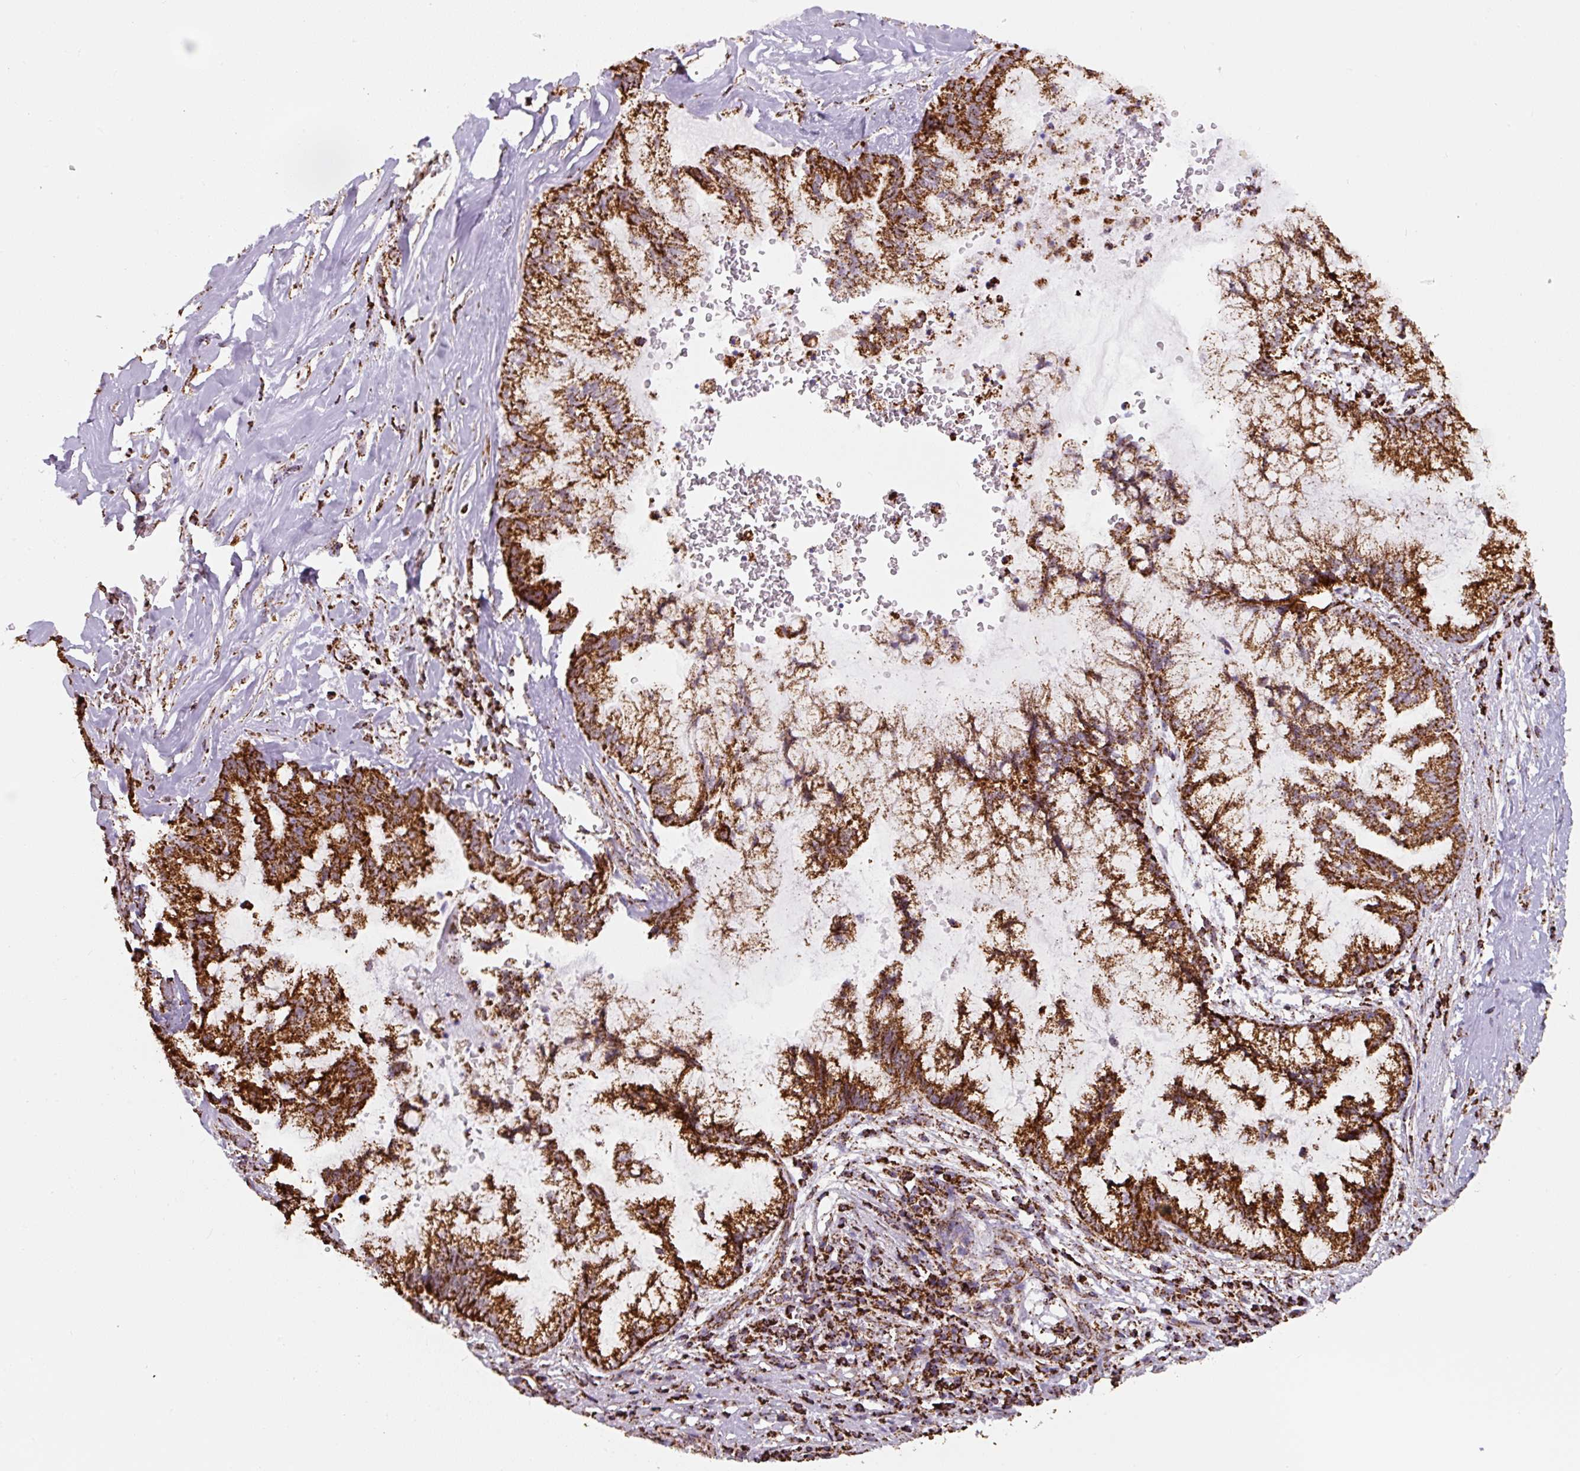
{"staining": {"intensity": "strong", "quantity": ">75%", "location": "cytoplasmic/membranous"}, "tissue": "pancreatic cancer", "cell_type": "Tumor cells", "image_type": "cancer", "snomed": [{"axis": "morphology", "description": "Adenocarcinoma, NOS"}, {"axis": "topography", "description": "Pancreas"}], "caption": "Immunohistochemistry (IHC) (DAB (3,3'-diaminobenzidine)) staining of human pancreatic adenocarcinoma demonstrates strong cytoplasmic/membranous protein expression in approximately >75% of tumor cells.", "gene": "ATP5F1A", "patient": {"sex": "male", "age": 73}}